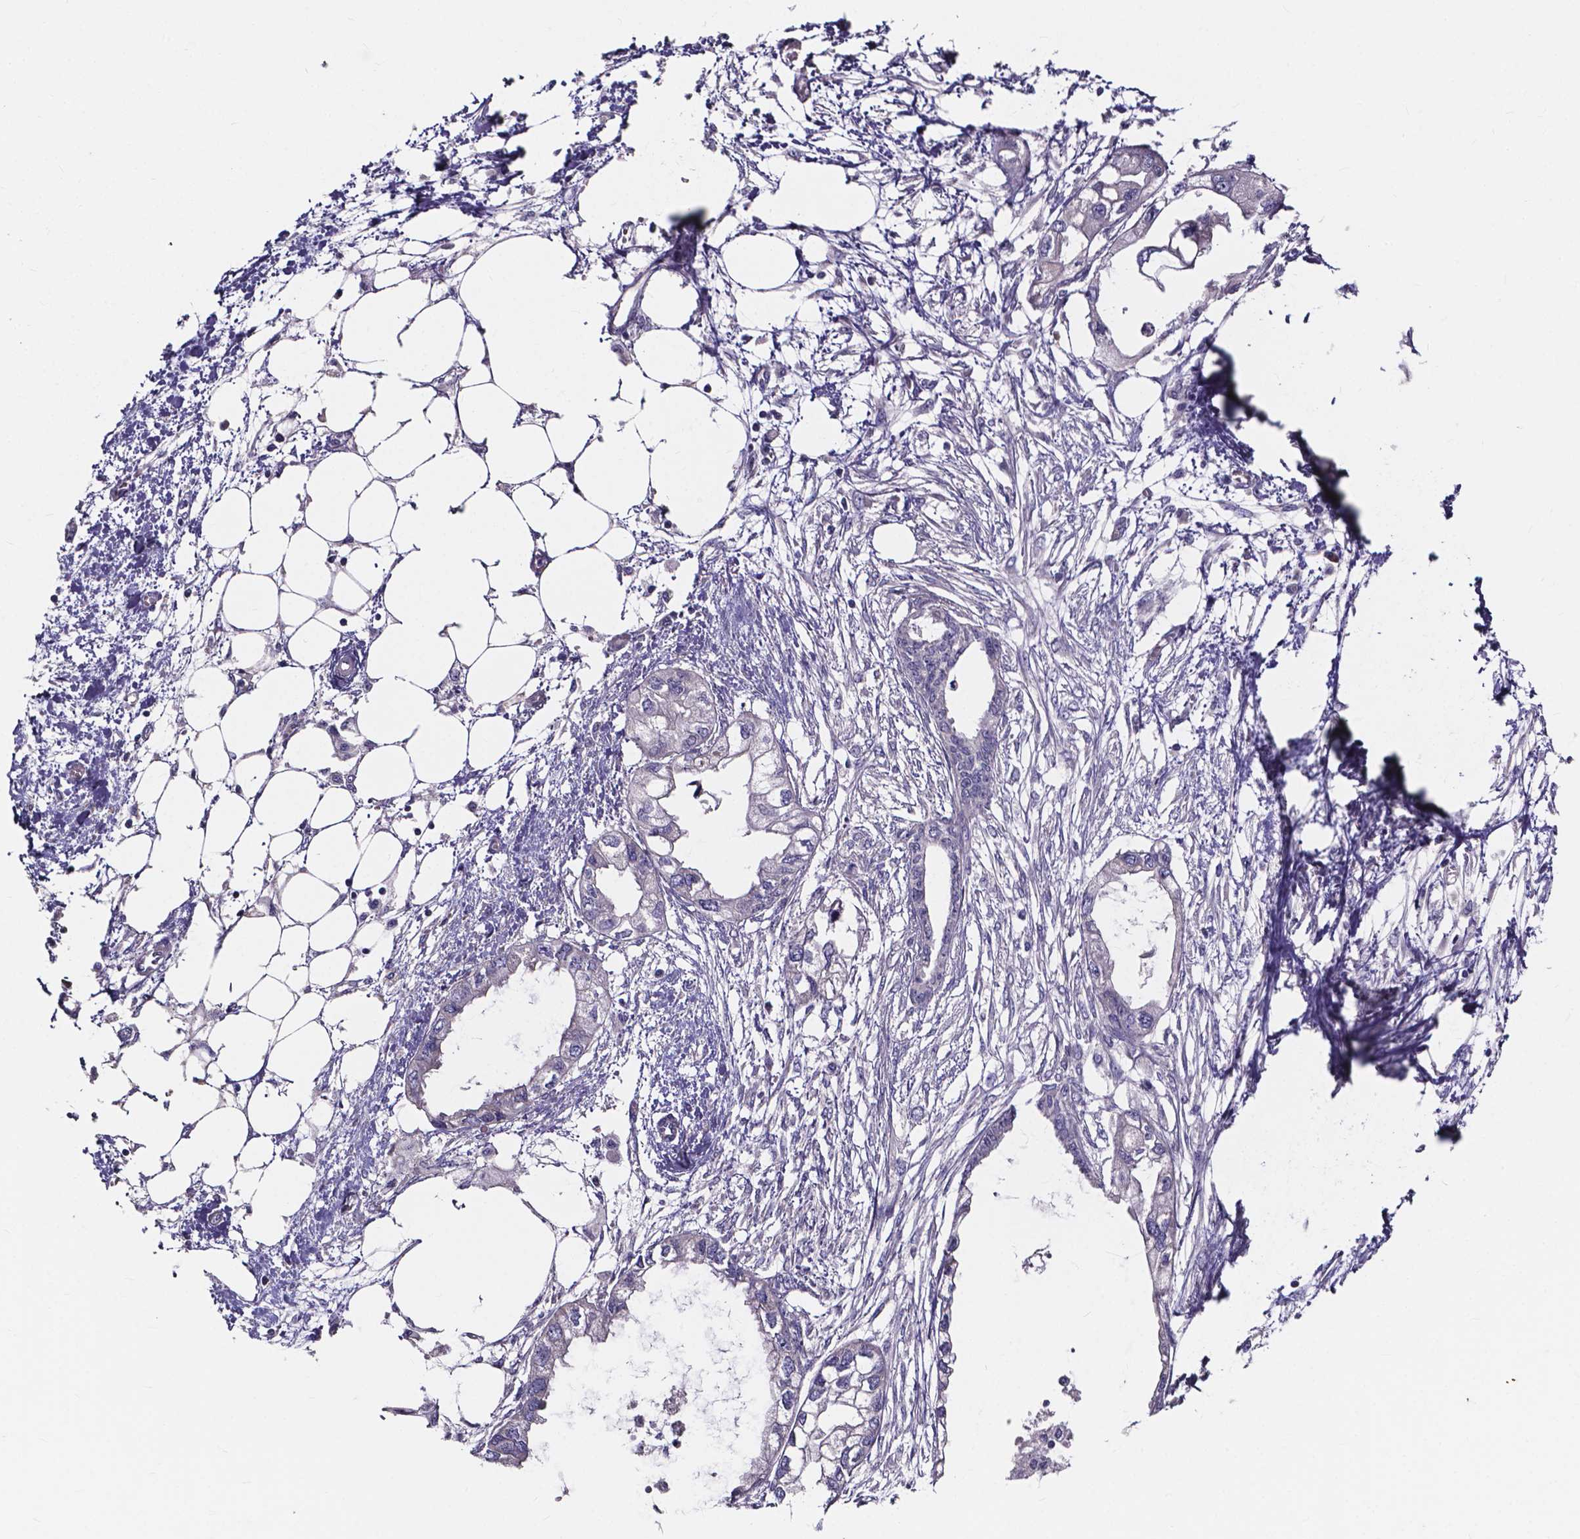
{"staining": {"intensity": "negative", "quantity": "none", "location": "none"}, "tissue": "endometrial cancer", "cell_type": "Tumor cells", "image_type": "cancer", "snomed": [{"axis": "morphology", "description": "Adenocarcinoma, NOS"}, {"axis": "morphology", "description": "Adenocarcinoma, metastatic, NOS"}, {"axis": "topography", "description": "Adipose tissue"}, {"axis": "topography", "description": "Endometrium"}], "caption": "This histopathology image is of endometrial cancer stained with IHC to label a protein in brown with the nuclei are counter-stained blue. There is no positivity in tumor cells.", "gene": "SPOCD1", "patient": {"sex": "female", "age": 67}}